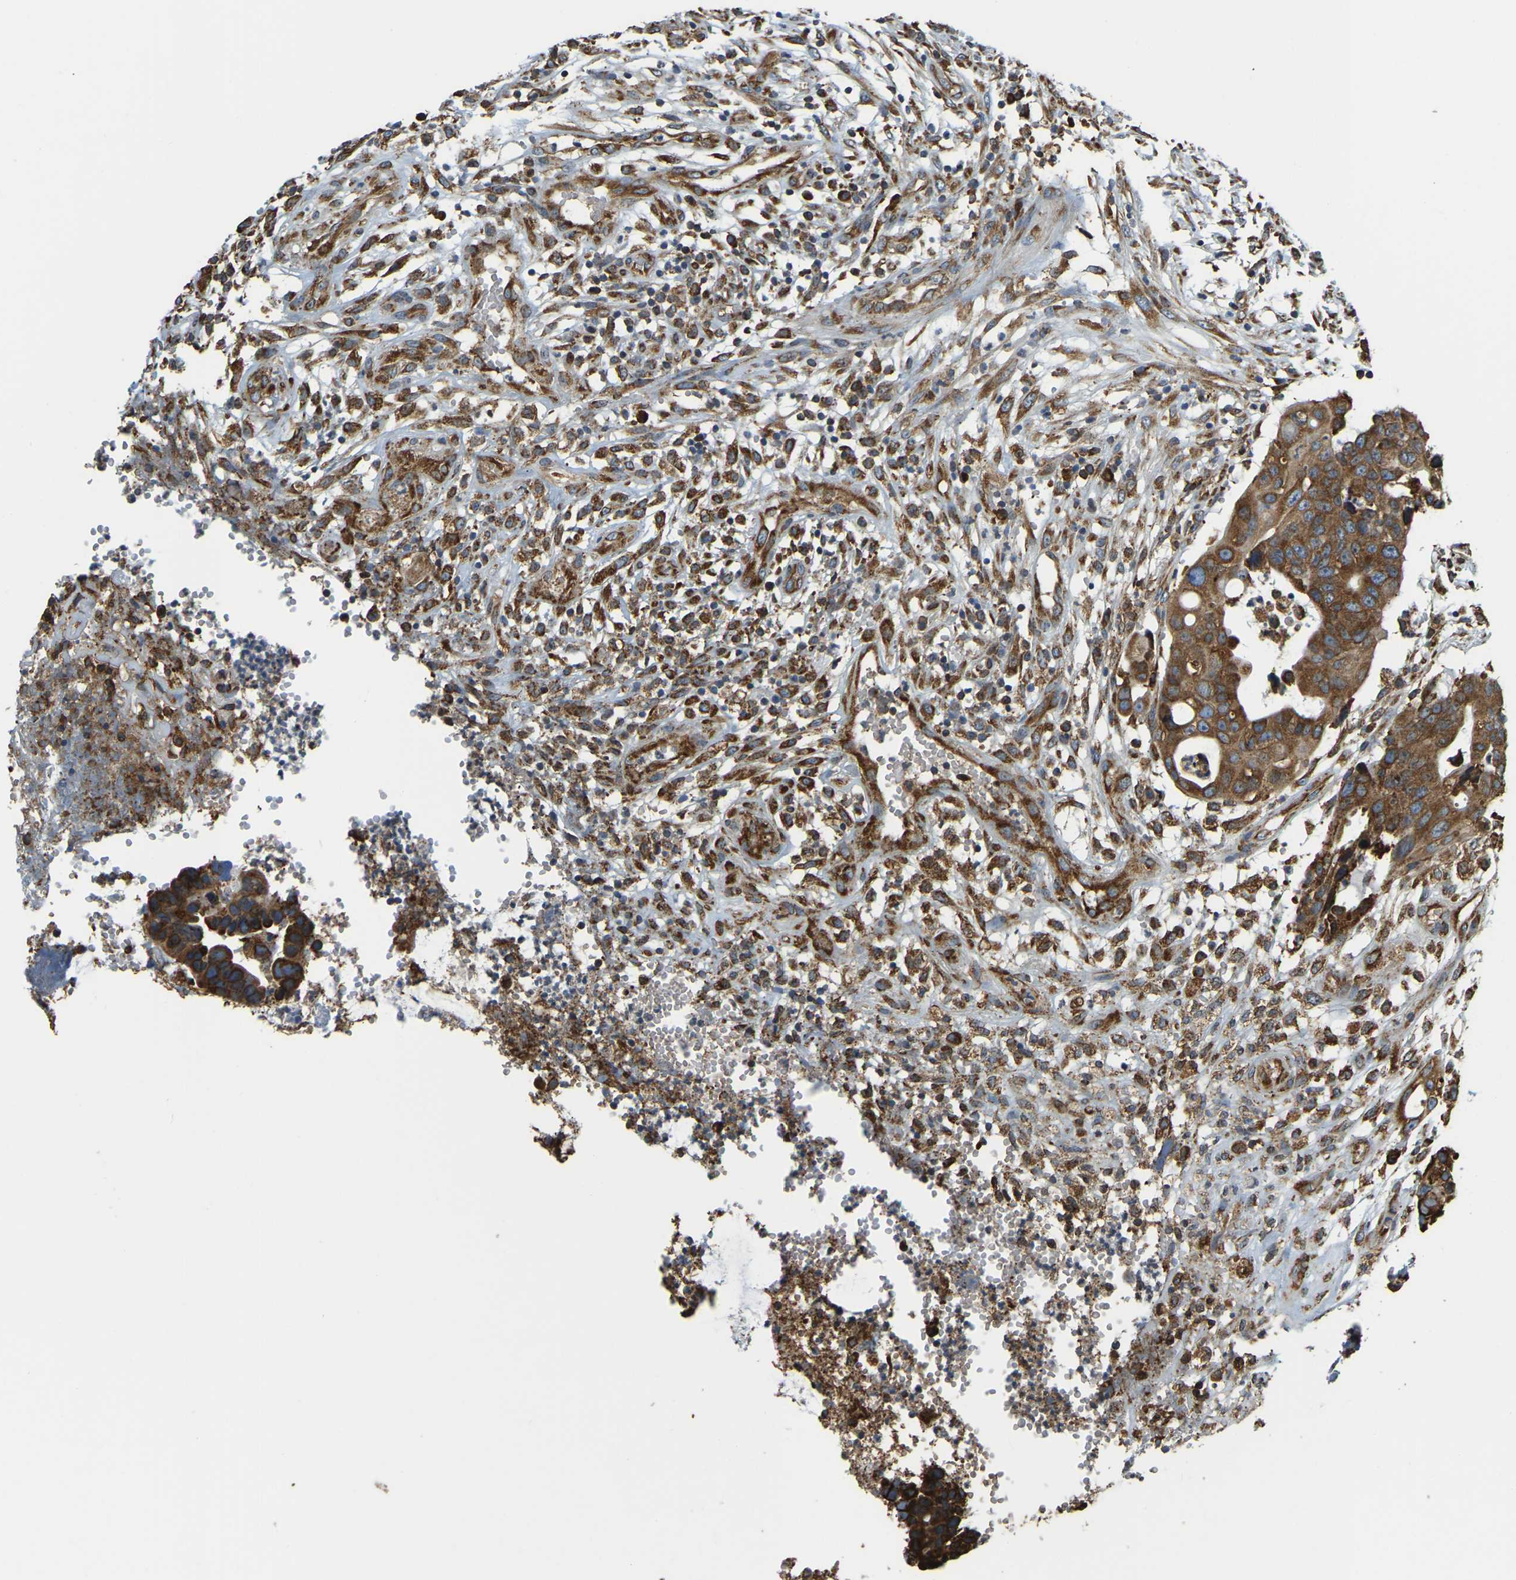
{"staining": {"intensity": "strong", "quantity": ">75%", "location": "cytoplasmic/membranous"}, "tissue": "colorectal cancer", "cell_type": "Tumor cells", "image_type": "cancer", "snomed": [{"axis": "morphology", "description": "Adenocarcinoma, NOS"}, {"axis": "topography", "description": "Colon"}], "caption": "Immunohistochemical staining of human colorectal cancer demonstrates high levels of strong cytoplasmic/membranous protein expression in approximately >75% of tumor cells.", "gene": "RNF115", "patient": {"sex": "female", "age": 57}}